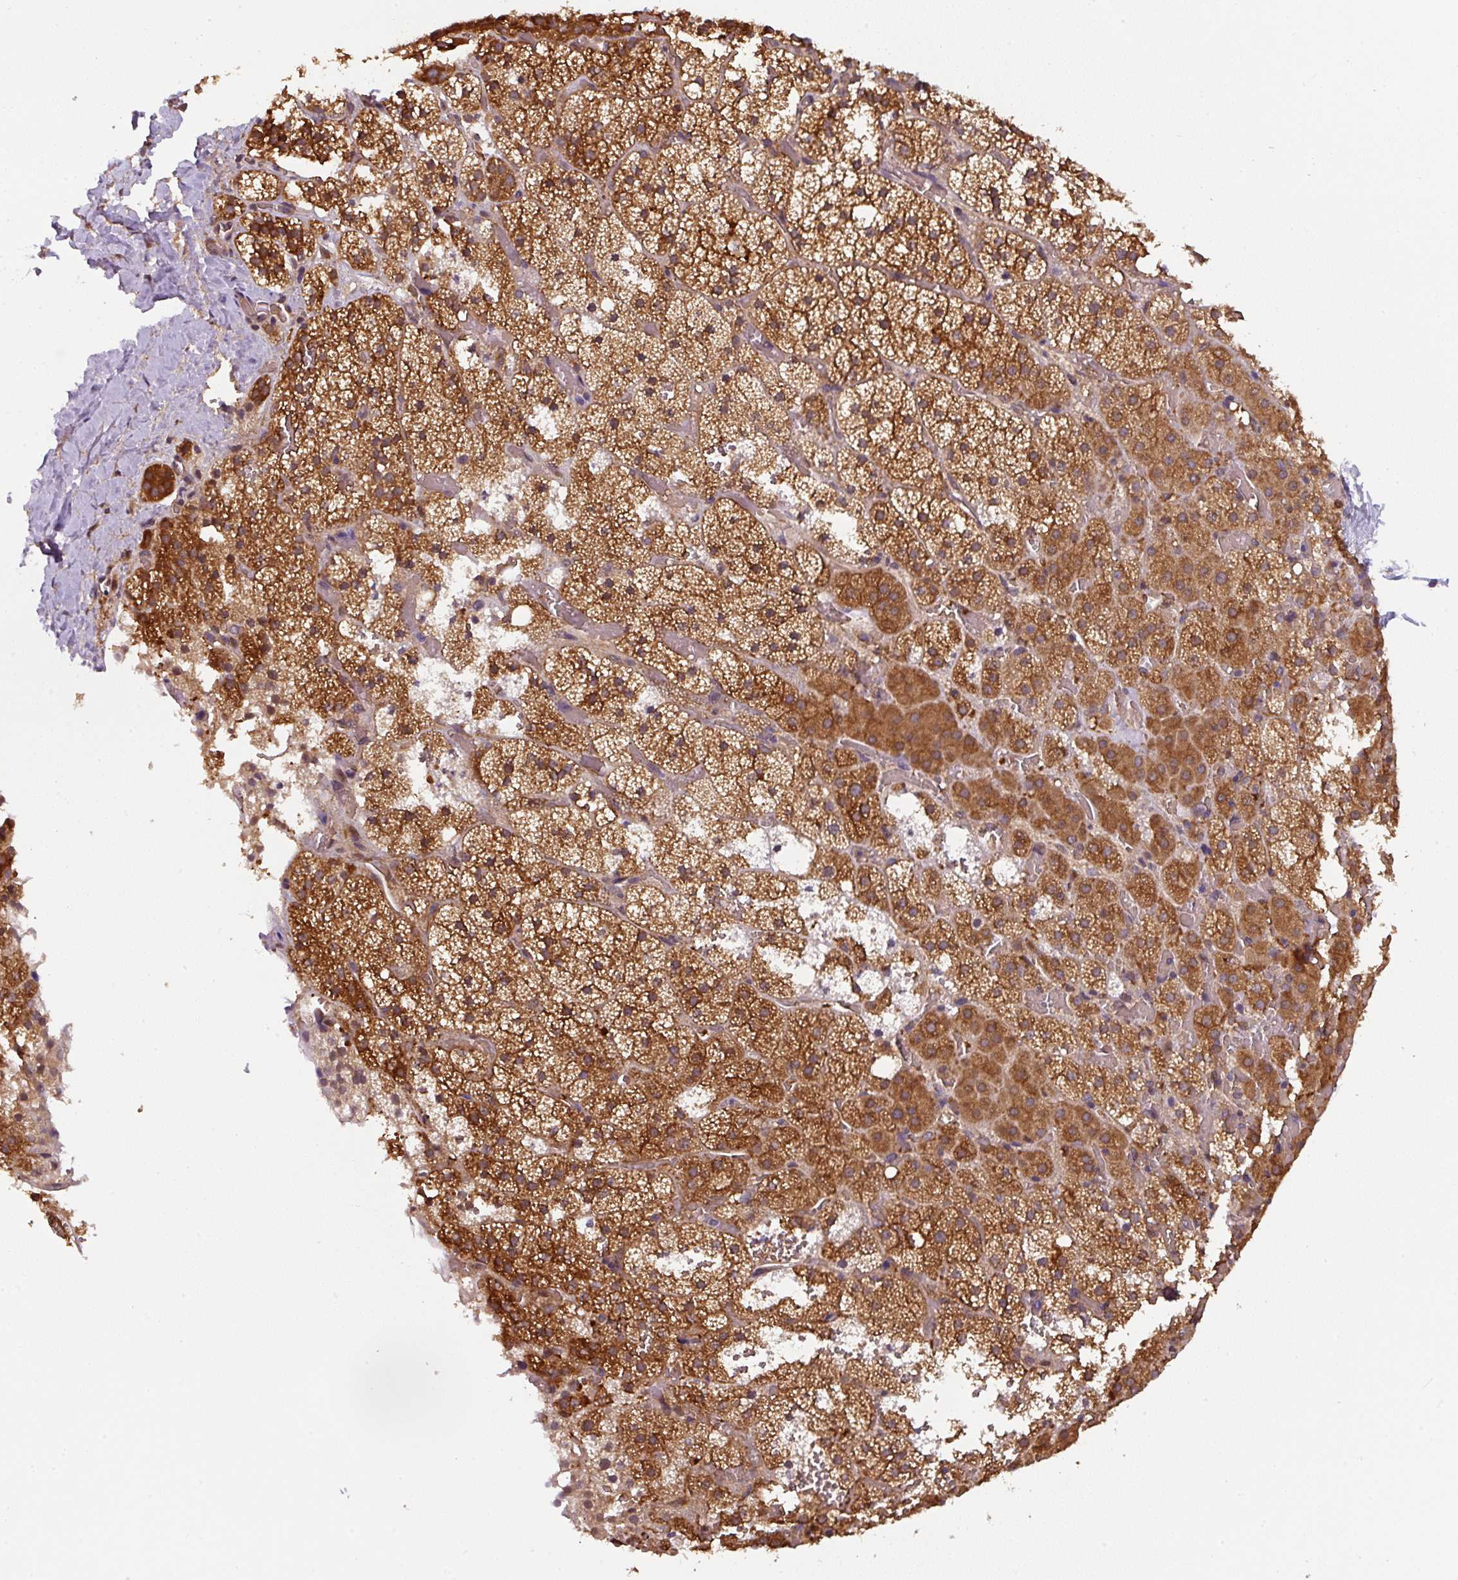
{"staining": {"intensity": "strong", "quantity": ">75%", "location": "cytoplasmic/membranous"}, "tissue": "adrenal gland", "cell_type": "Glandular cells", "image_type": "normal", "snomed": [{"axis": "morphology", "description": "Normal tissue, NOS"}, {"axis": "topography", "description": "Adrenal gland"}], "caption": "IHC histopathology image of benign adrenal gland: human adrenal gland stained using immunohistochemistry (IHC) demonstrates high levels of strong protein expression localized specifically in the cytoplasmic/membranous of glandular cells, appearing as a cytoplasmic/membranous brown color.", "gene": "ST13", "patient": {"sex": "male", "age": 53}}